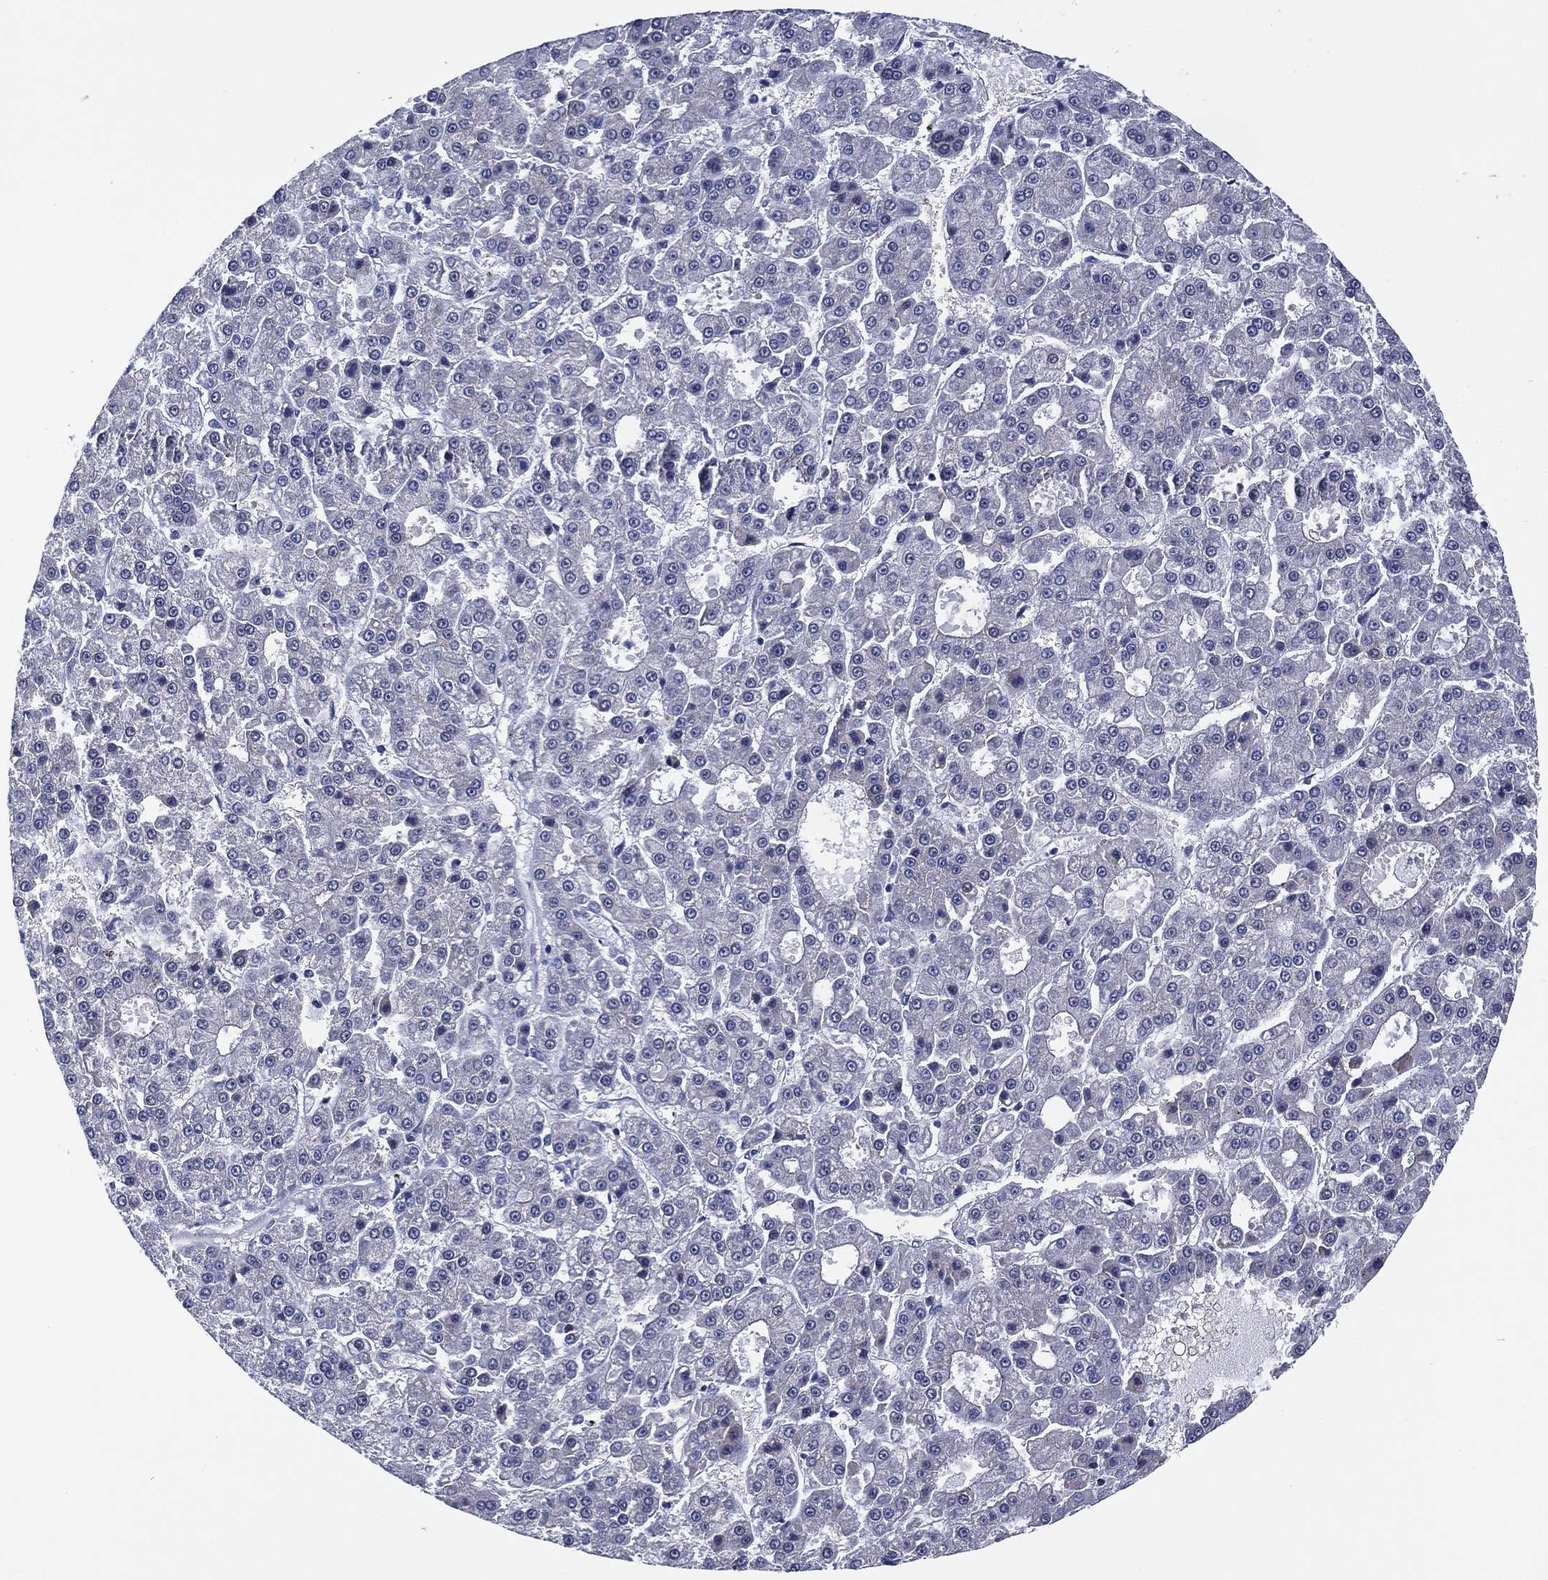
{"staining": {"intensity": "negative", "quantity": "none", "location": "none"}, "tissue": "liver cancer", "cell_type": "Tumor cells", "image_type": "cancer", "snomed": [{"axis": "morphology", "description": "Carcinoma, Hepatocellular, NOS"}, {"axis": "topography", "description": "Liver"}], "caption": "Immunohistochemical staining of human liver cancer (hepatocellular carcinoma) shows no significant expression in tumor cells.", "gene": "CLIP3", "patient": {"sex": "male", "age": 70}}